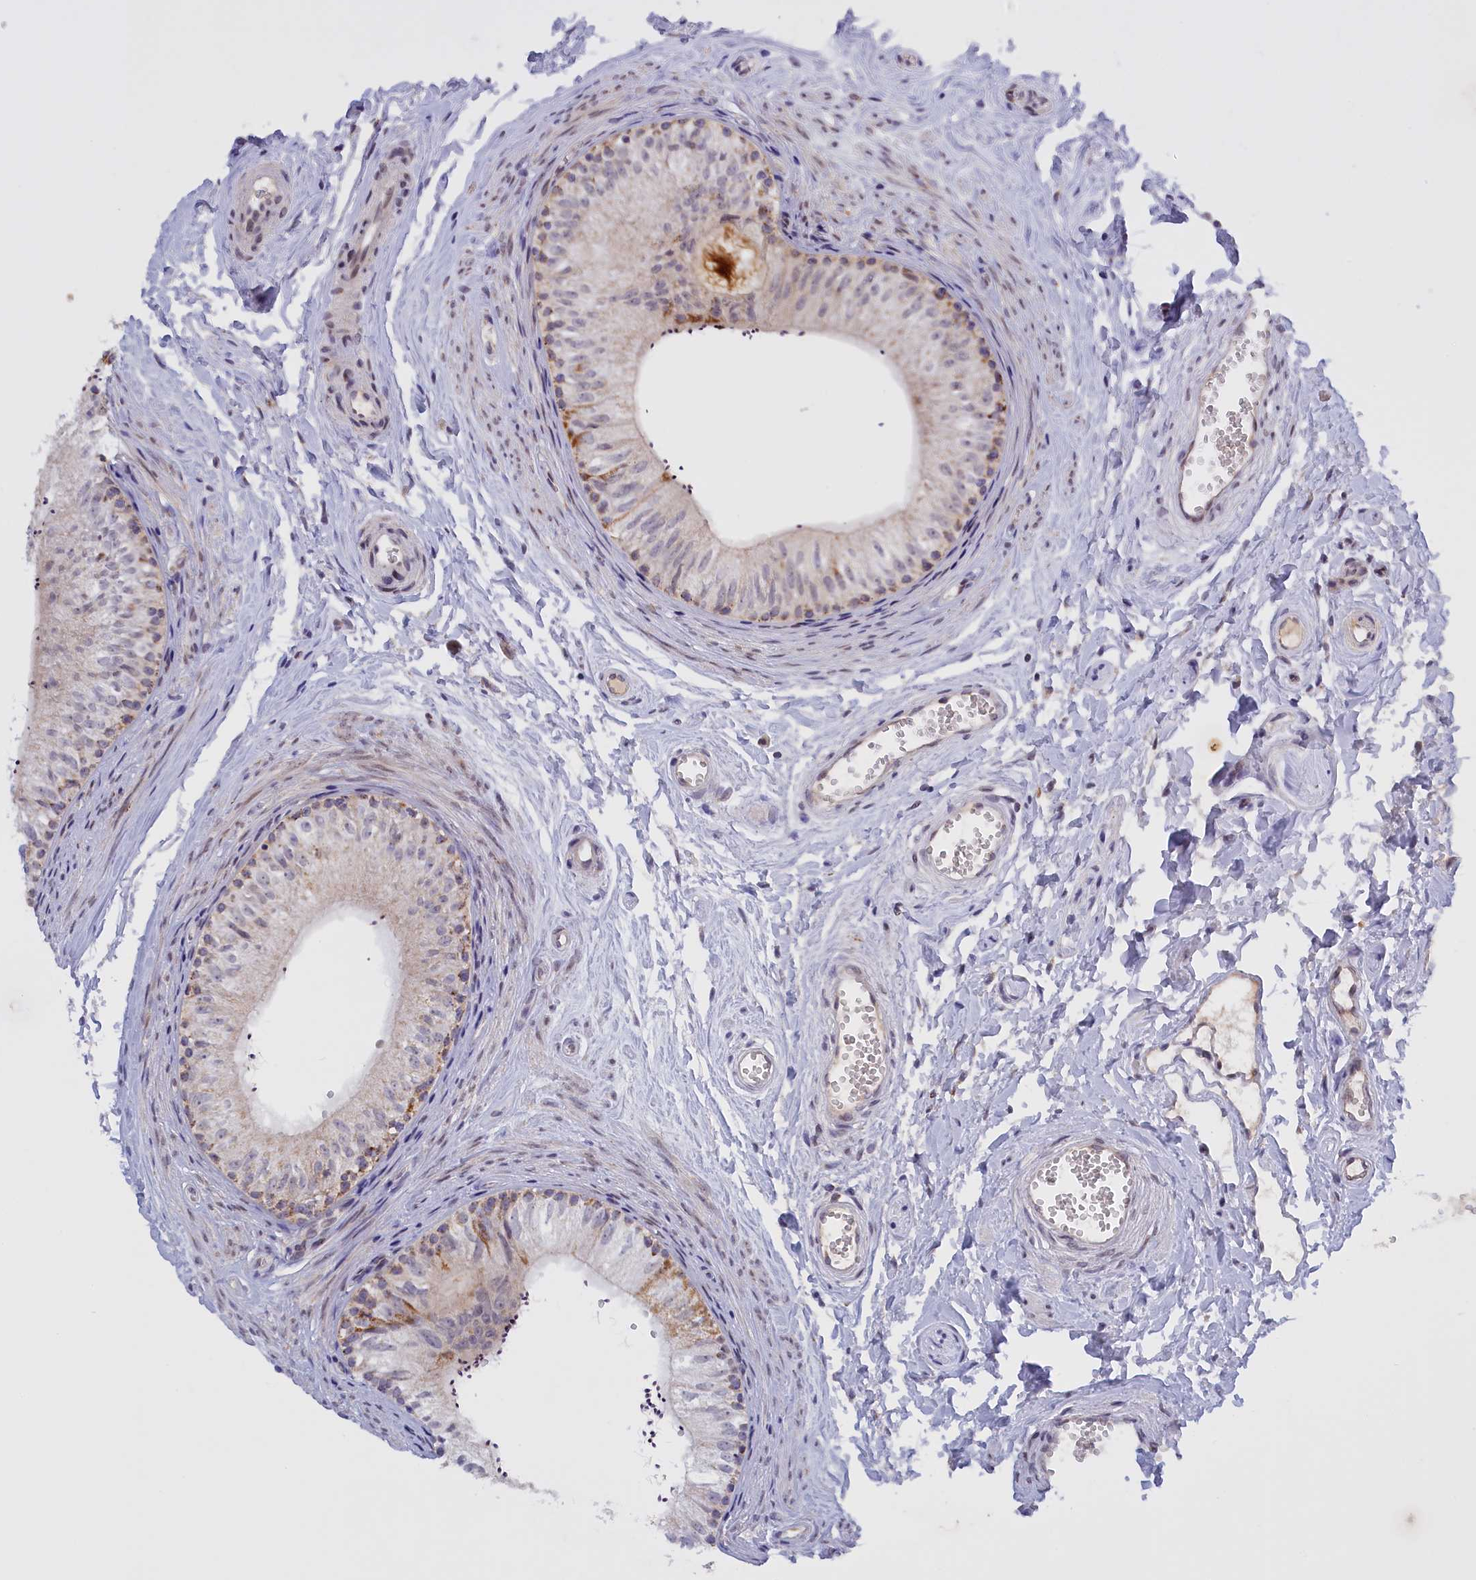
{"staining": {"intensity": "moderate", "quantity": "<25%", "location": "cytoplasmic/membranous"}, "tissue": "epididymis", "cell_type": "Glandular cells", "image_type": "normal", "snomed": [{"axis": "morphology", "description": "Normal tissue, NOS"}, {"axis": "topography", "description": "Epididymis"}], "caption": "Moderate cytoplasmic/membranous positivity is present in approximately <25% of glandular cells in benign epididymis.", "gene": "FAM149B1", "patient": {"sex": "male", "age": 56}}